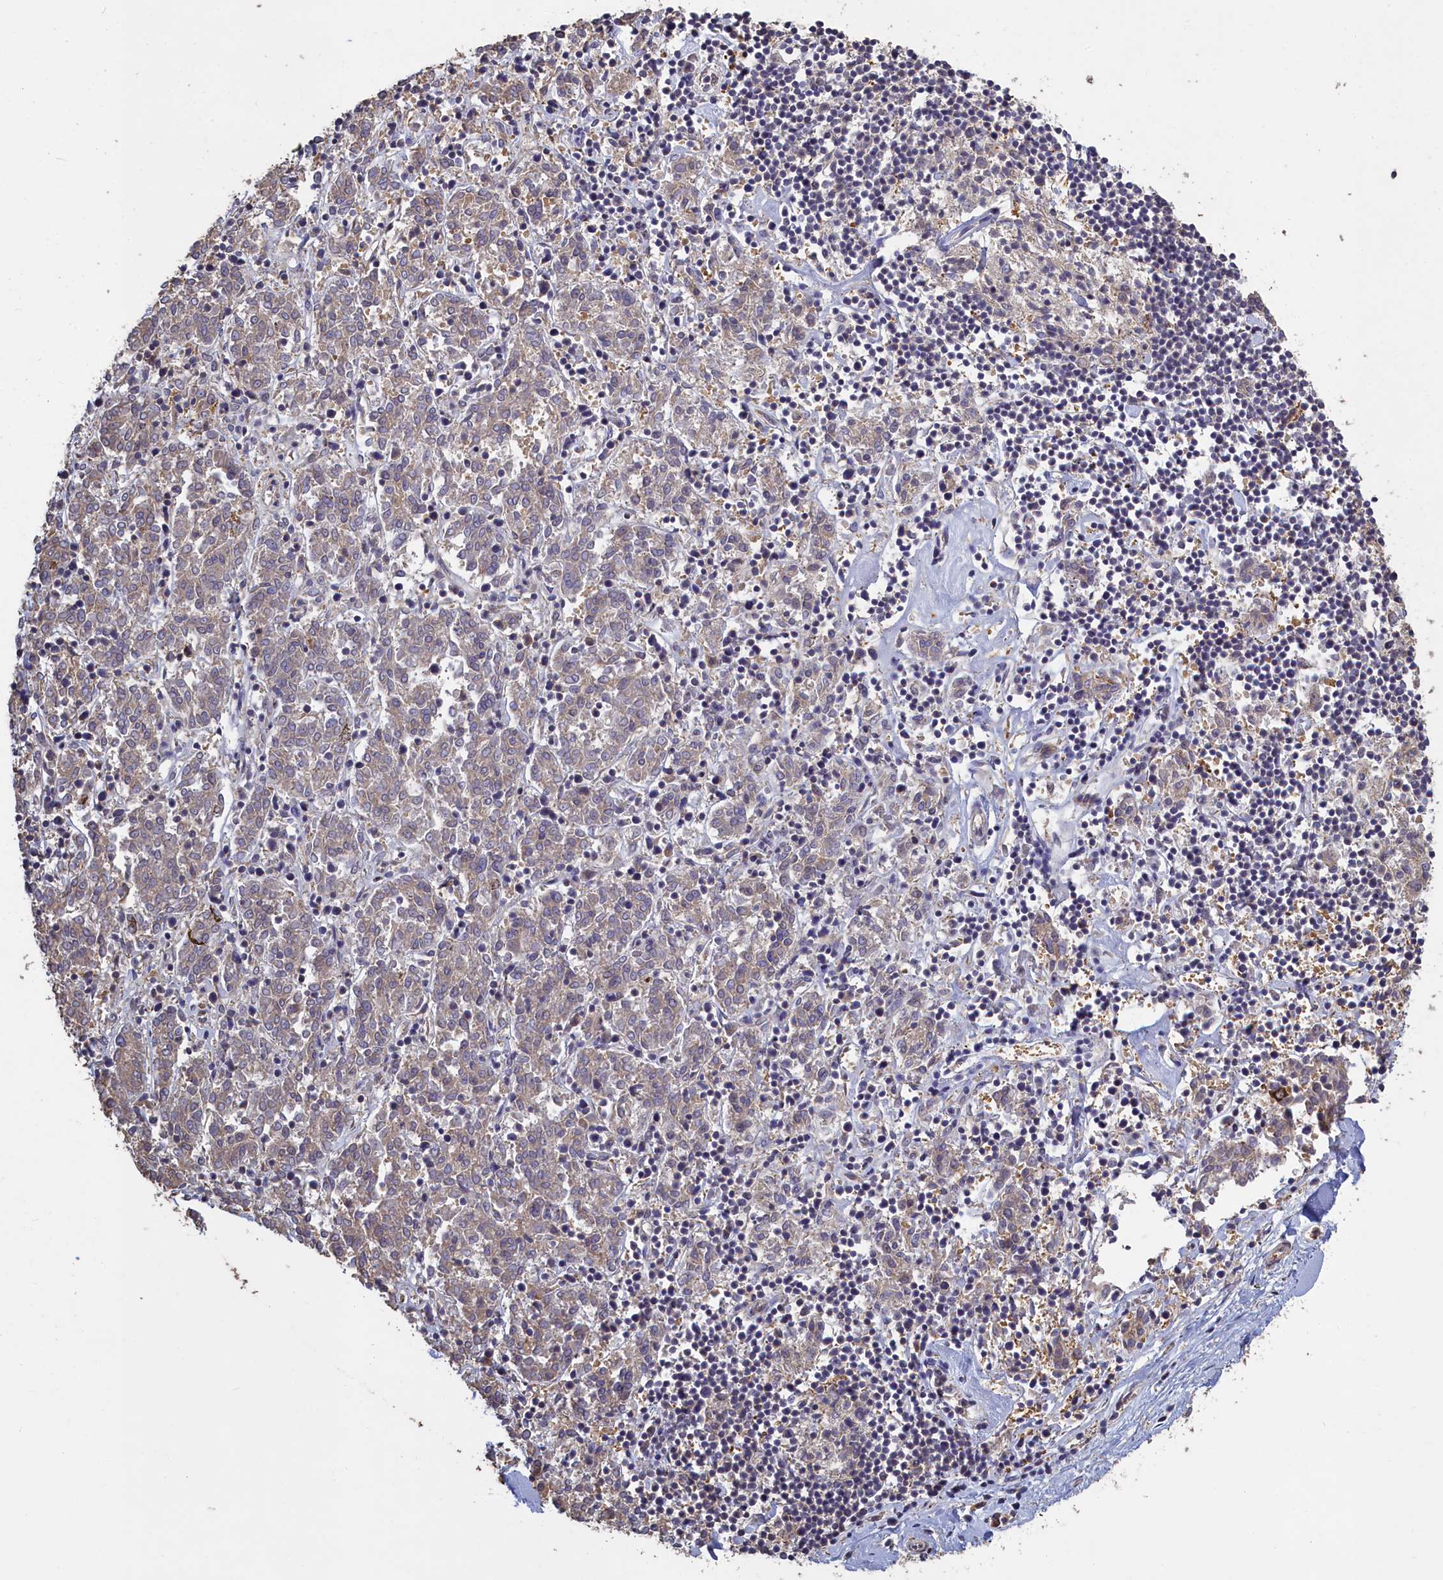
{"staining": {"intensity": "weak", "quantity": "25%-75%", "location": "cytoplasmic/membranous"}, "tissue": "melanoma", "cell_type": "Tumor cells", "image_type": "cancer", "snomed": [{"axis": "morphology", "description": "Malignant melanoma, NOS"}, {"axis": "topography", "description": "Skin"}], "caption": "About 25%-75% of tumor cells in human melanoma exhibit weak cytoplasmic/membranous protein positivity as visualized by brown immunohistochemical staining.", "gene": "UCHL3", "patient": {"sex": "female", "age": 72}}